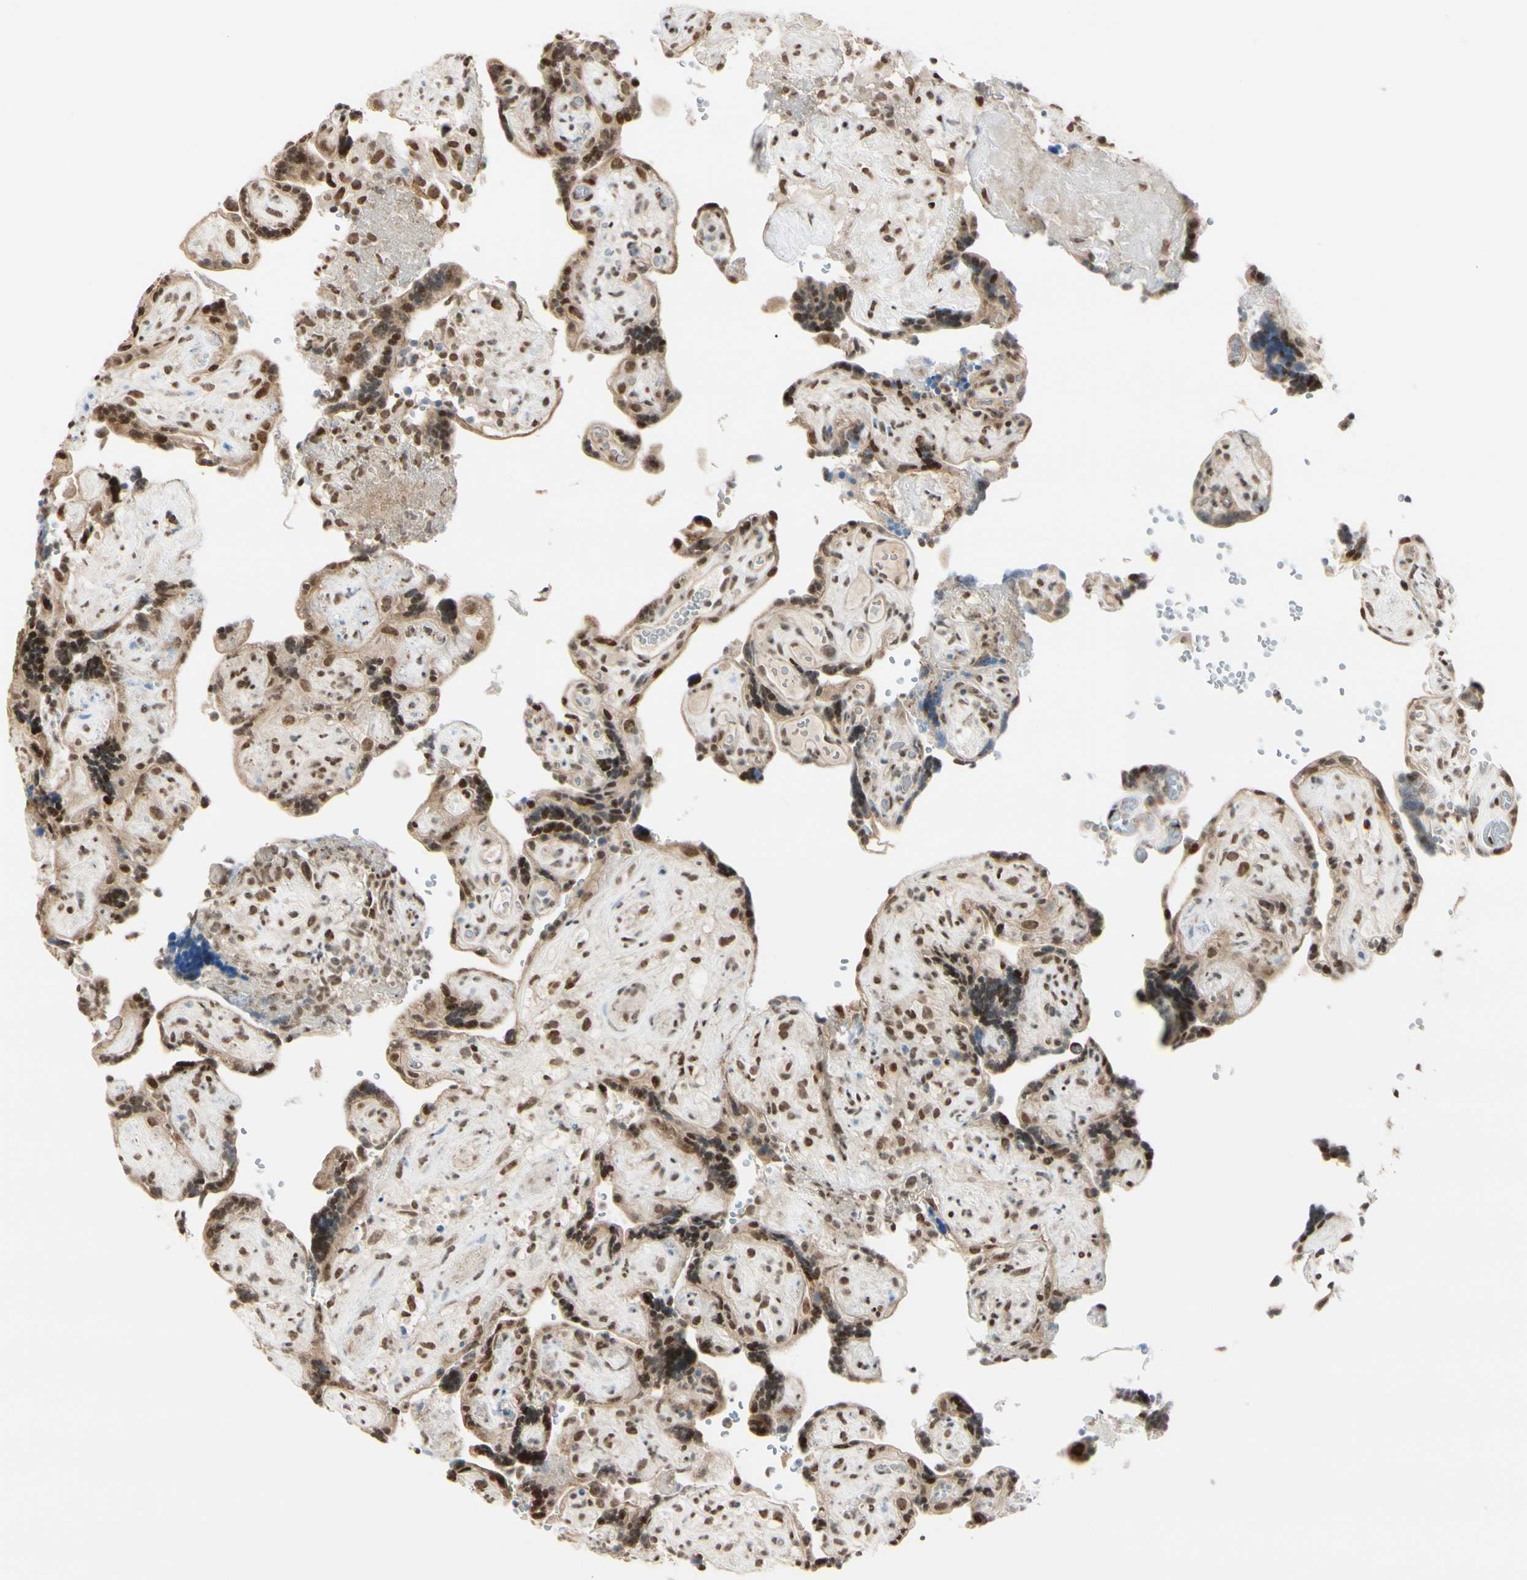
{"staining": {"intensity": "moderate", "quantity": ">75%", "location": "nuclear"}, "tissue": "placenta", "cell_type": "Decidual cells", "image_type": "normal", "snomed": [{"axis": "morphology", "description": "Normal tissue, NOS"}, {"axis": "topography", "description": "Placenta"}], "caption": "Protein positivity by immunohistochemistry (IHC) exhibits moderate nuclear staining in about >75% of decidual cells in benign placenta.", "gene": "SUFU", "patient": {"sex": "female", "age": 30}}